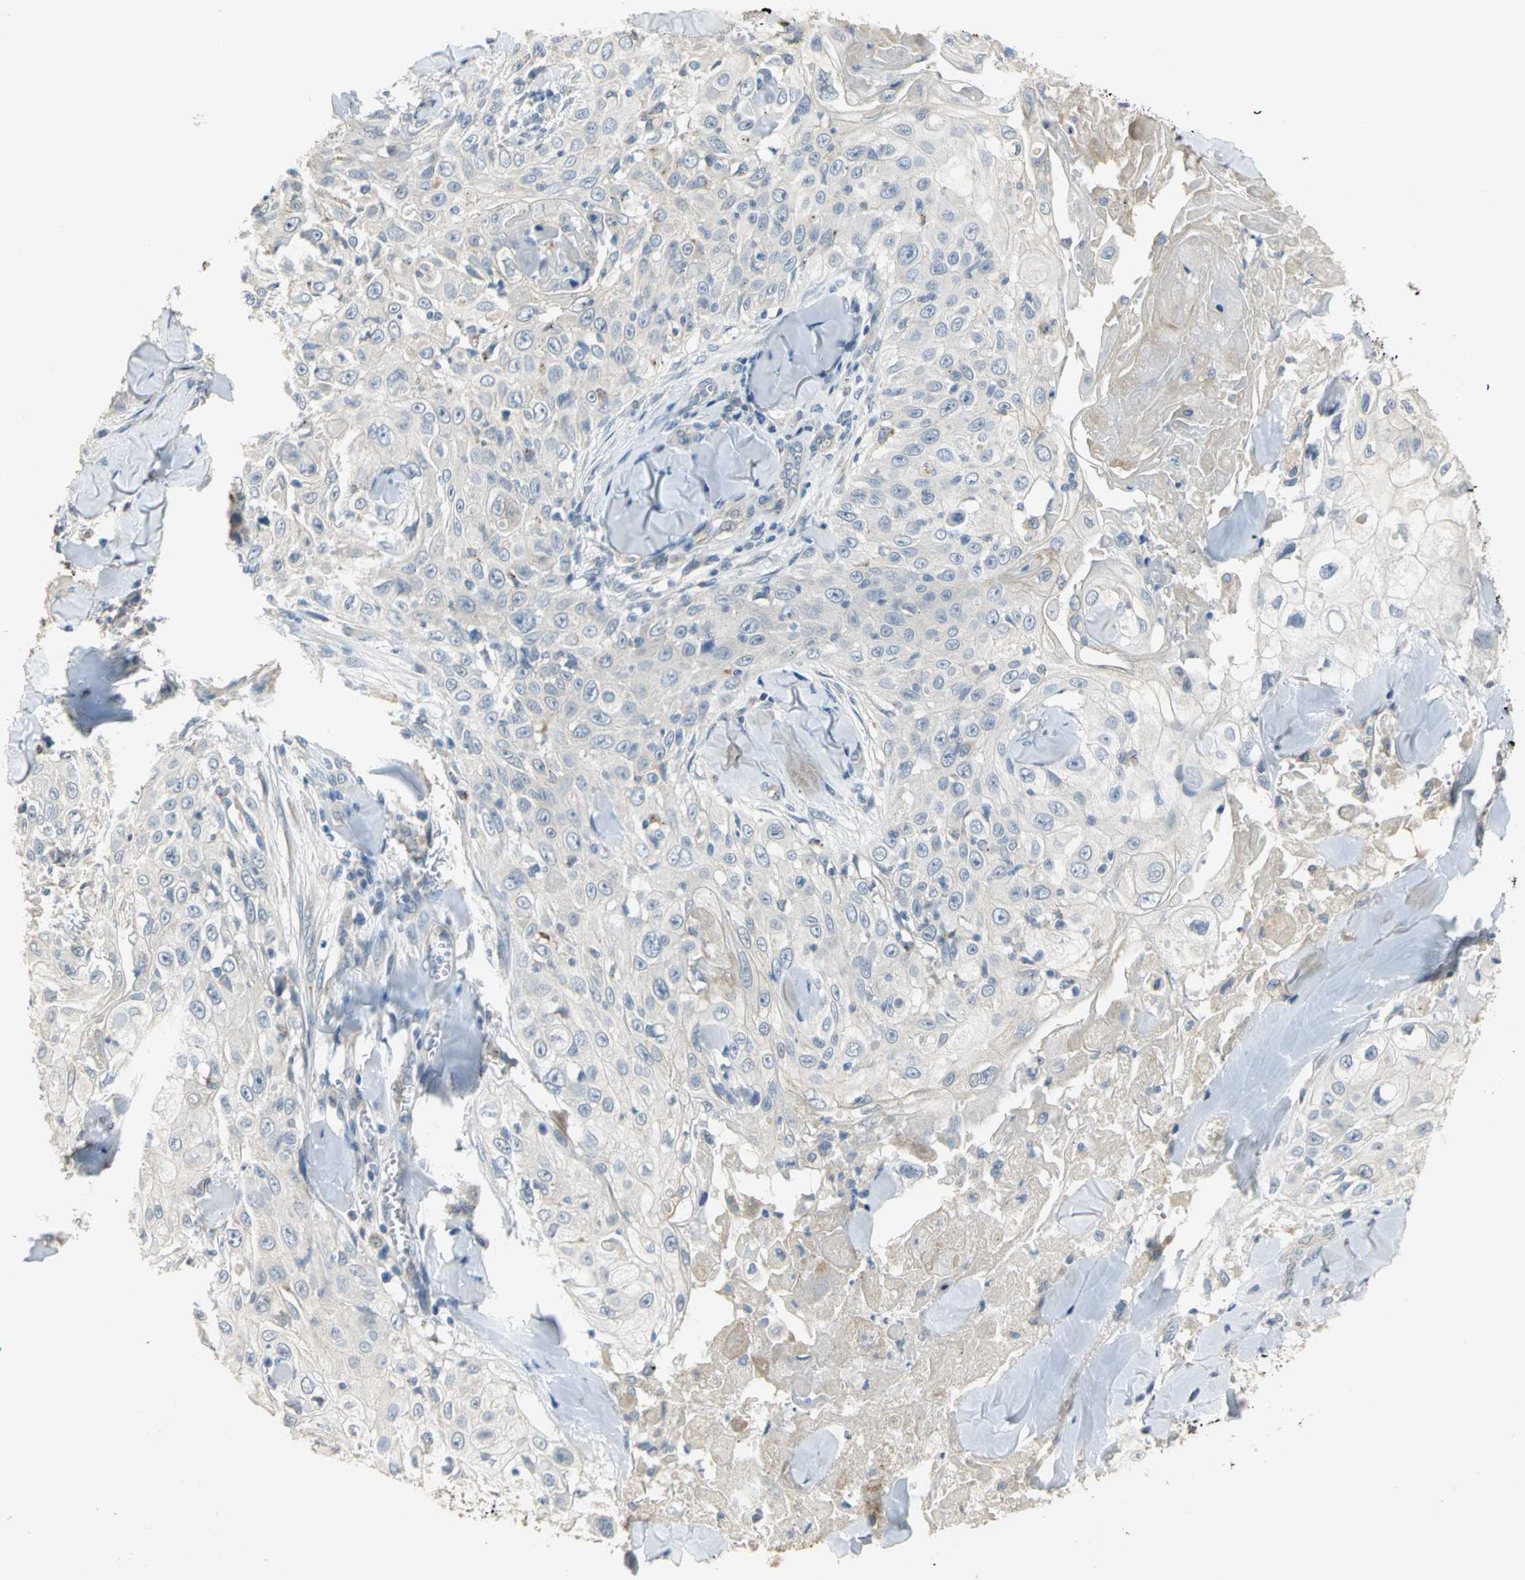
{"staining": {"intensity": "negative", "quantity": "none", "location": "none"}, "tissue": "skin cancer", "cell_type": "Tumor cells", "image_type": "cancer", "snomed": [{"axis": "morphology", "description": "Squamous cell carcinoma, NOS"}, {"axis": "topography", "description": "Skin"}], "caption": "Immunohistochemistry micrograph of neoplastic tissue: human skin cancer stained with DAB demonstrates no significant protein expression in tumor cells. The staining was performed using DAB to visualize the protein expression in brown, while the nuclei were stained in blue with hematoxylin (Magnification: 20x).", "gene": "IL17RB", "patient": {"sex": "male", "age": 86}}